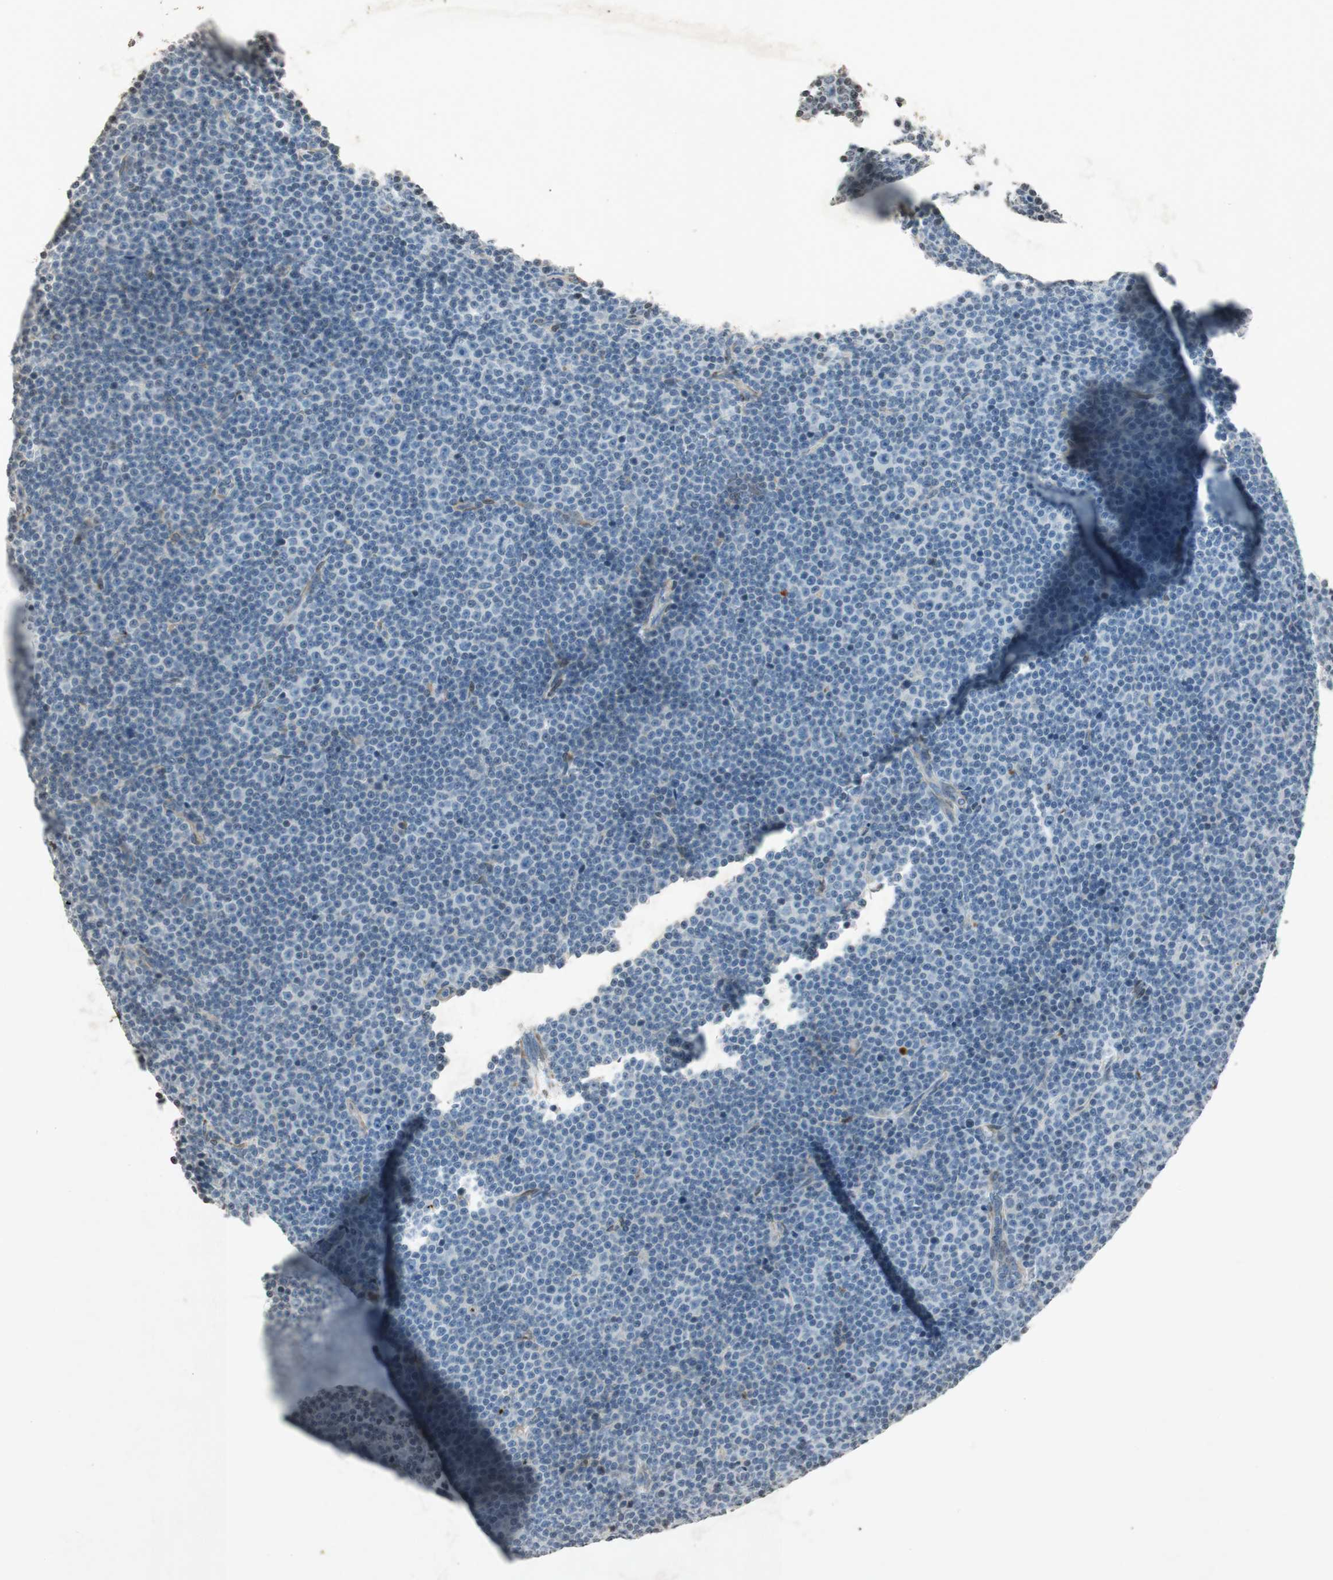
{"staining": {"intensity": "negative", "quantity": "none", "location": "none"}, "tissue": "lymphoma", "cell_type": "Tumor cells", "image_type": "cancer", "snomed": [{"axis": "morphology", "description": "Malignant lymphoma, non-Hodgkin's type, Low grade"}, {"axis": "topography", "description": "Lymph node"}], "caption": "DAB (3,3'-diaminobenzidine) immunohistochemical staining of human lymphoma reveals no significant positivity in tumor cells. (DAB (3,3'-diaminobenzidine) immunohistochemistry (IHC), high magnification).", "gene": "PRKG1", "patient": {"sex": "female", "age": 67}}